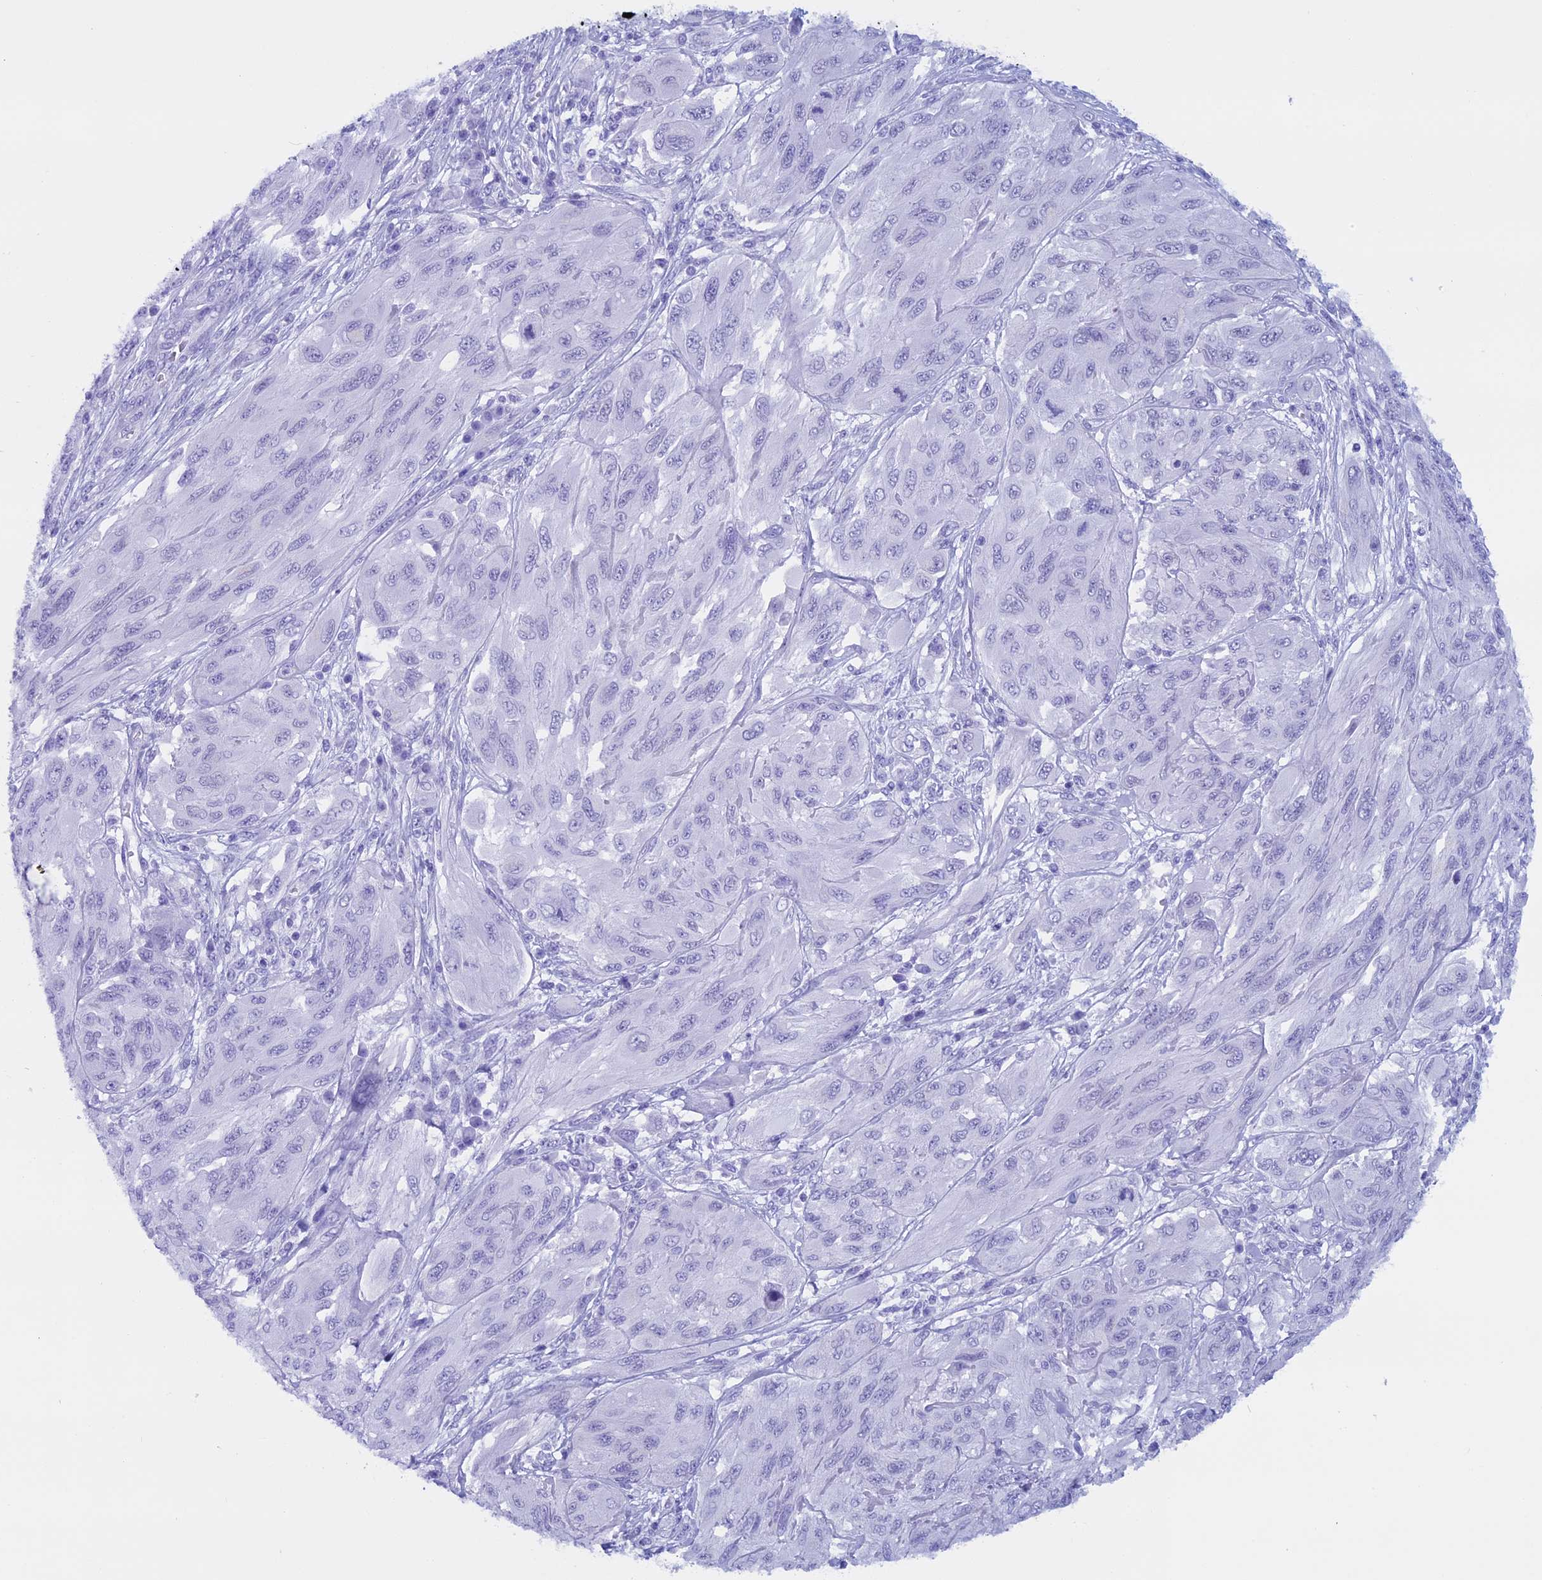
{"staining": {"intensity": "negative", "quantity": "none", "location": "none"}, "tissue": "melanoma", "cell_type": "Tumor cells", "image_type": "cancer", "snomed": [{"axis": "morphology", "description": "Malignant melanoma, NOS"}, {"axis": "topography", "description": "Skin"}], "caption": "Tumor cells show no significant protein expression in melanoma.", "gene": "FAM169A", "patient": {"sex": "female", "age": 91}}